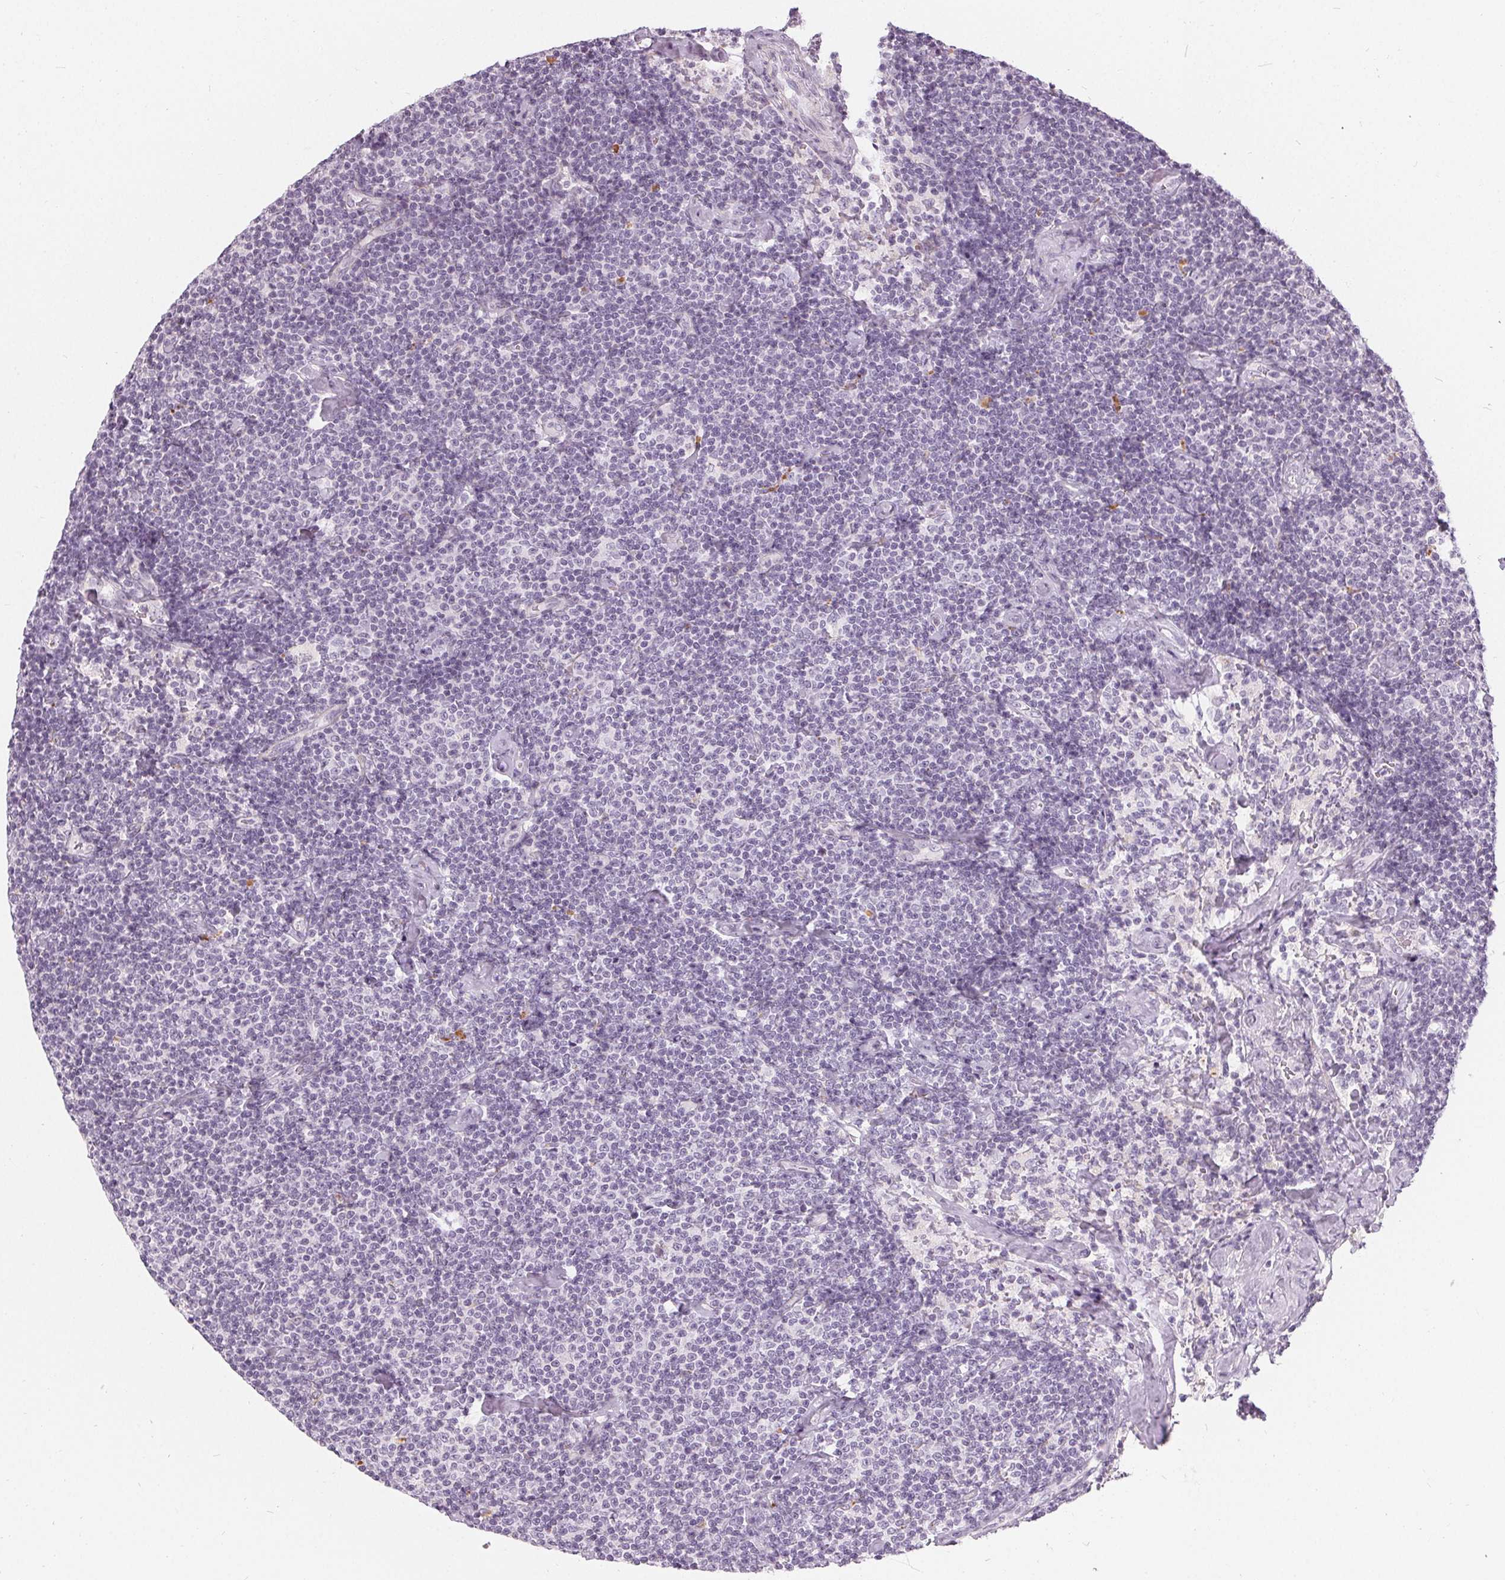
{"staining": {"intensity": "negative", "quantity": "none", "location": "none"}, "tissue": "lymphoma", "cell_type": "Tumor cells", "image_type": "cancer", "snomed": [{"axis": "morphology", "description": "Malignant lymphoma, non-Hodgkin's type, Low grade"}, {"axis": "topography", "description": "Lymph node"}], "caption": "The histopathology image shows no staining of tumor cells in malignant lymphoma, non-Hodgkin's type (low-grade).", "gene": "HOPX", "patient": {"sex": "male", "age": 81}}